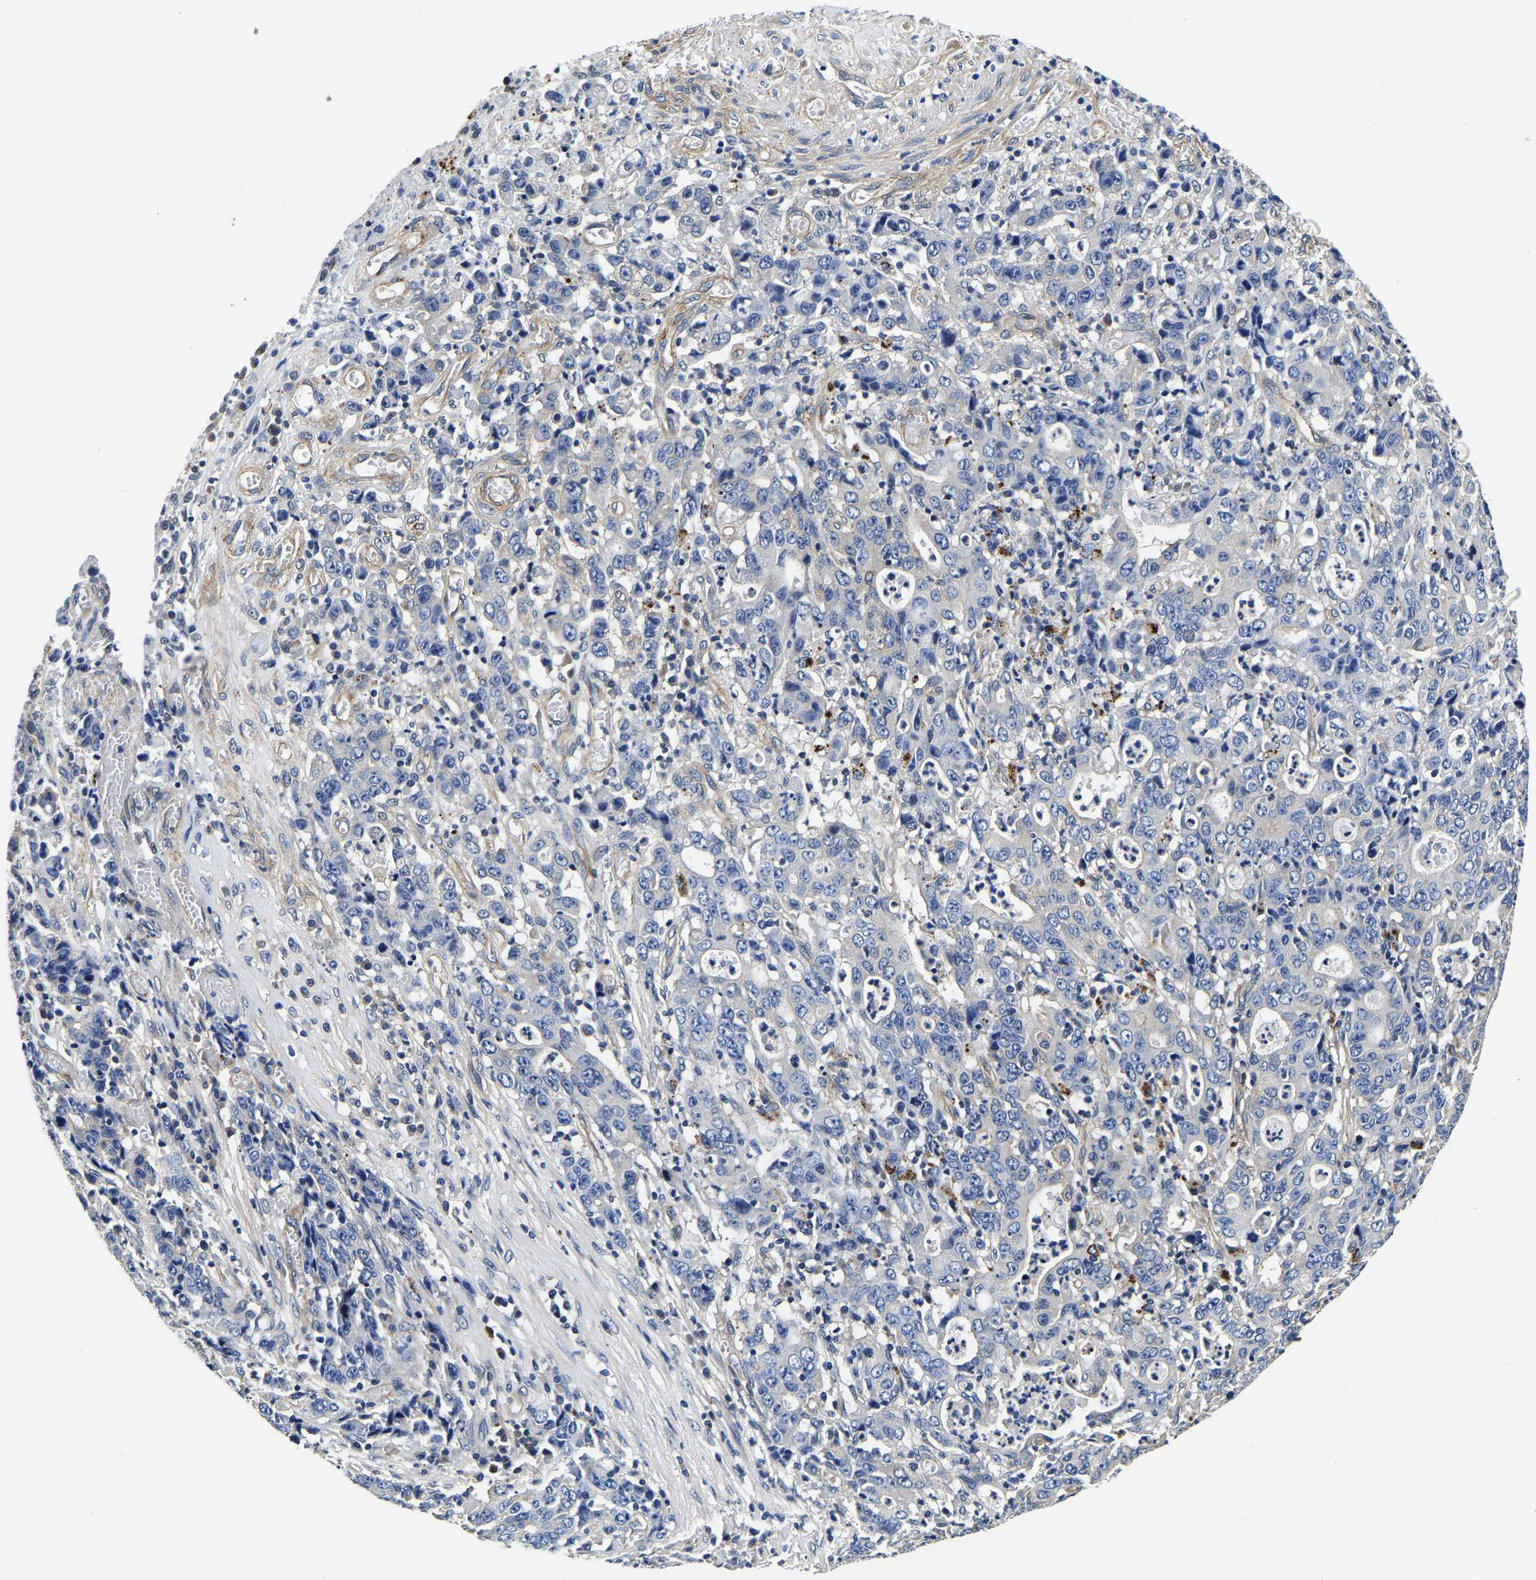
{"staining": {"intensity": "negative", "quantity": "none", "location": "none"}, "tissue": "stomach cancer", "cell_type": "Tumor cells", "image_type": "cancer", "snomed": [{"axis": "morphology", "description": "Adenocarcinoma, NOS"}, {"axis": "topography", "description": "Stomach, upper"}], "caption": "Immunohistochemistry of human stomach cancer shows no positivity in tumor cells.", "gene": "SH3GLB1", "patient": {"sex": "male", "age": 69}}